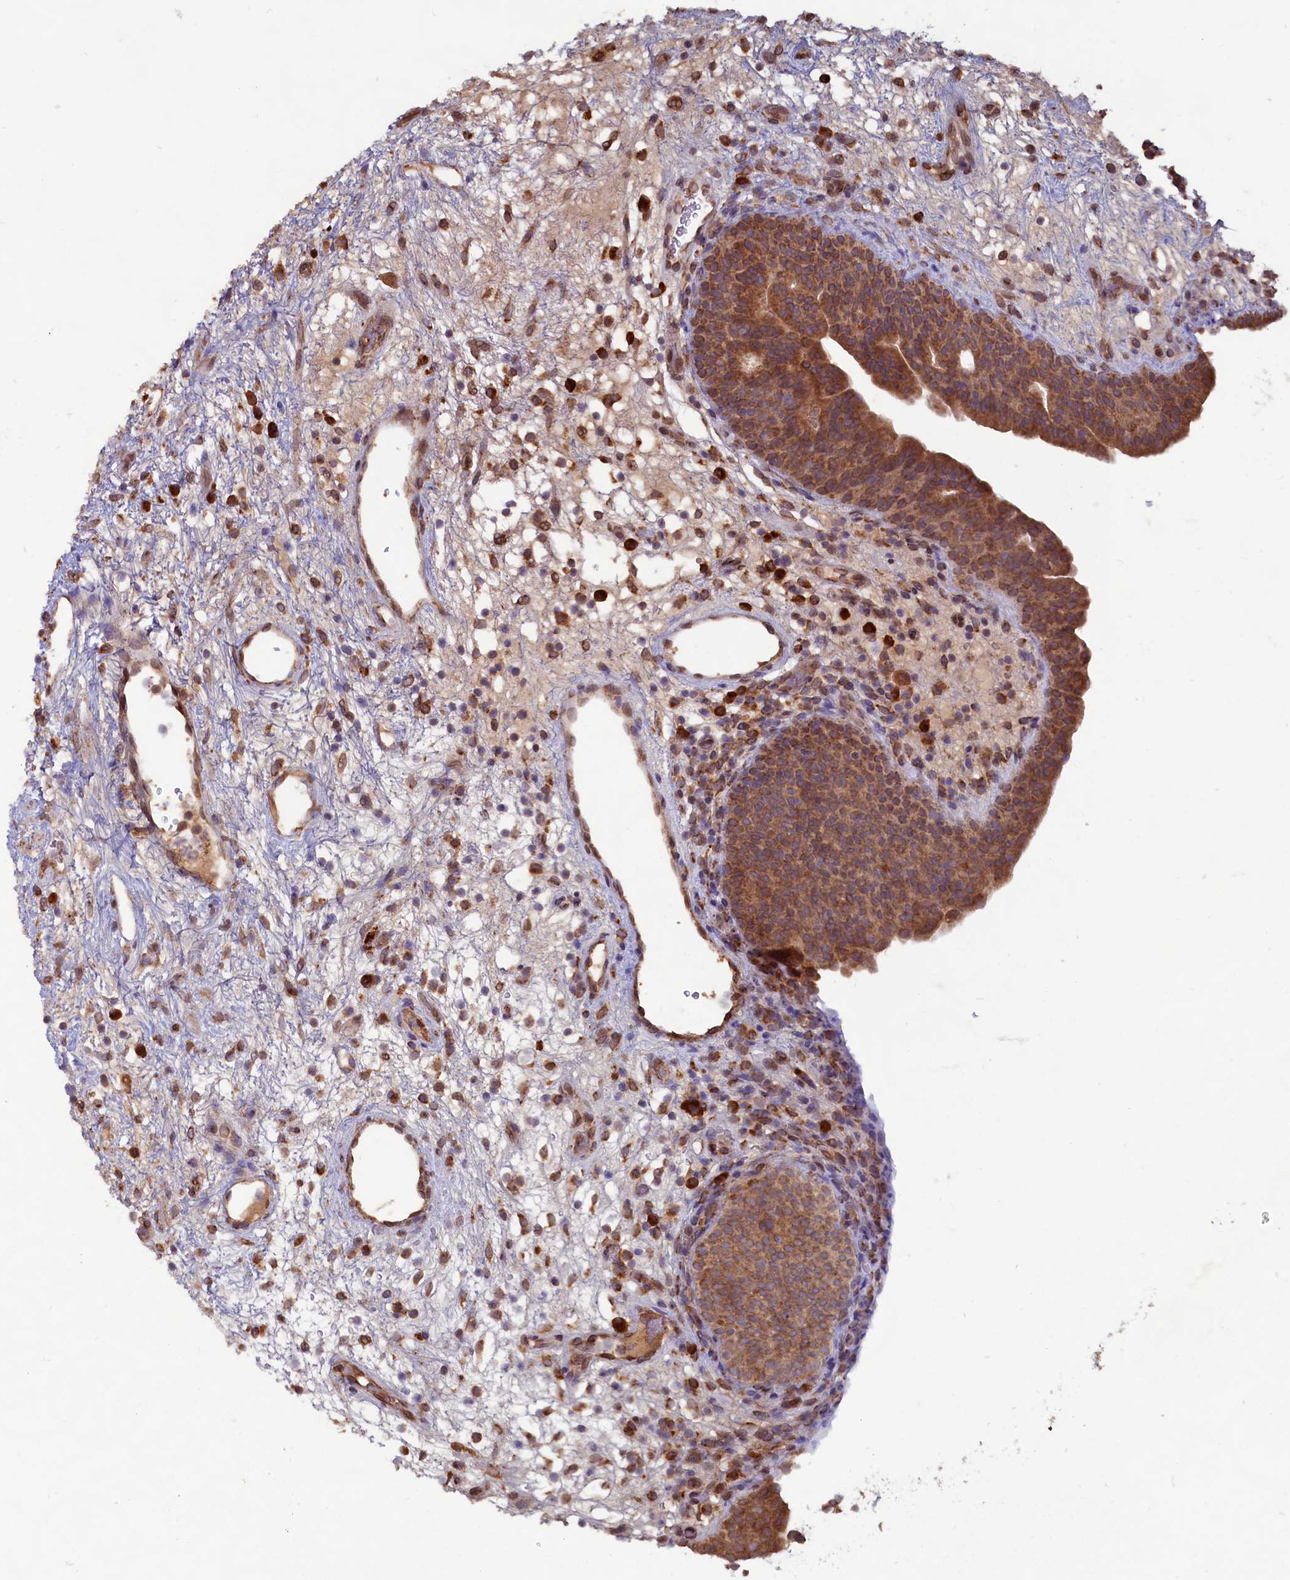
{"staining": {"intensity": "strong", "quantity": ">75%", "location": "cytoplasmic/membranous"}, "tissue": "urinary bladder", "cell_type": "Urothelial cells", "image_type": "normal", "snomed": [{"axis": "morphology", "description": "Normal tissue, NOS"}, {"axis": "topography", "description": "Urinary bladder"}], "caption": "Urinary bladder stained with a brown dye shows strong cytoplasmic/membranous positive expression in approximately >75% of urothelial cells.", "gene": "TBC1D19", "patient": {"sex": "male", "age": 71}}